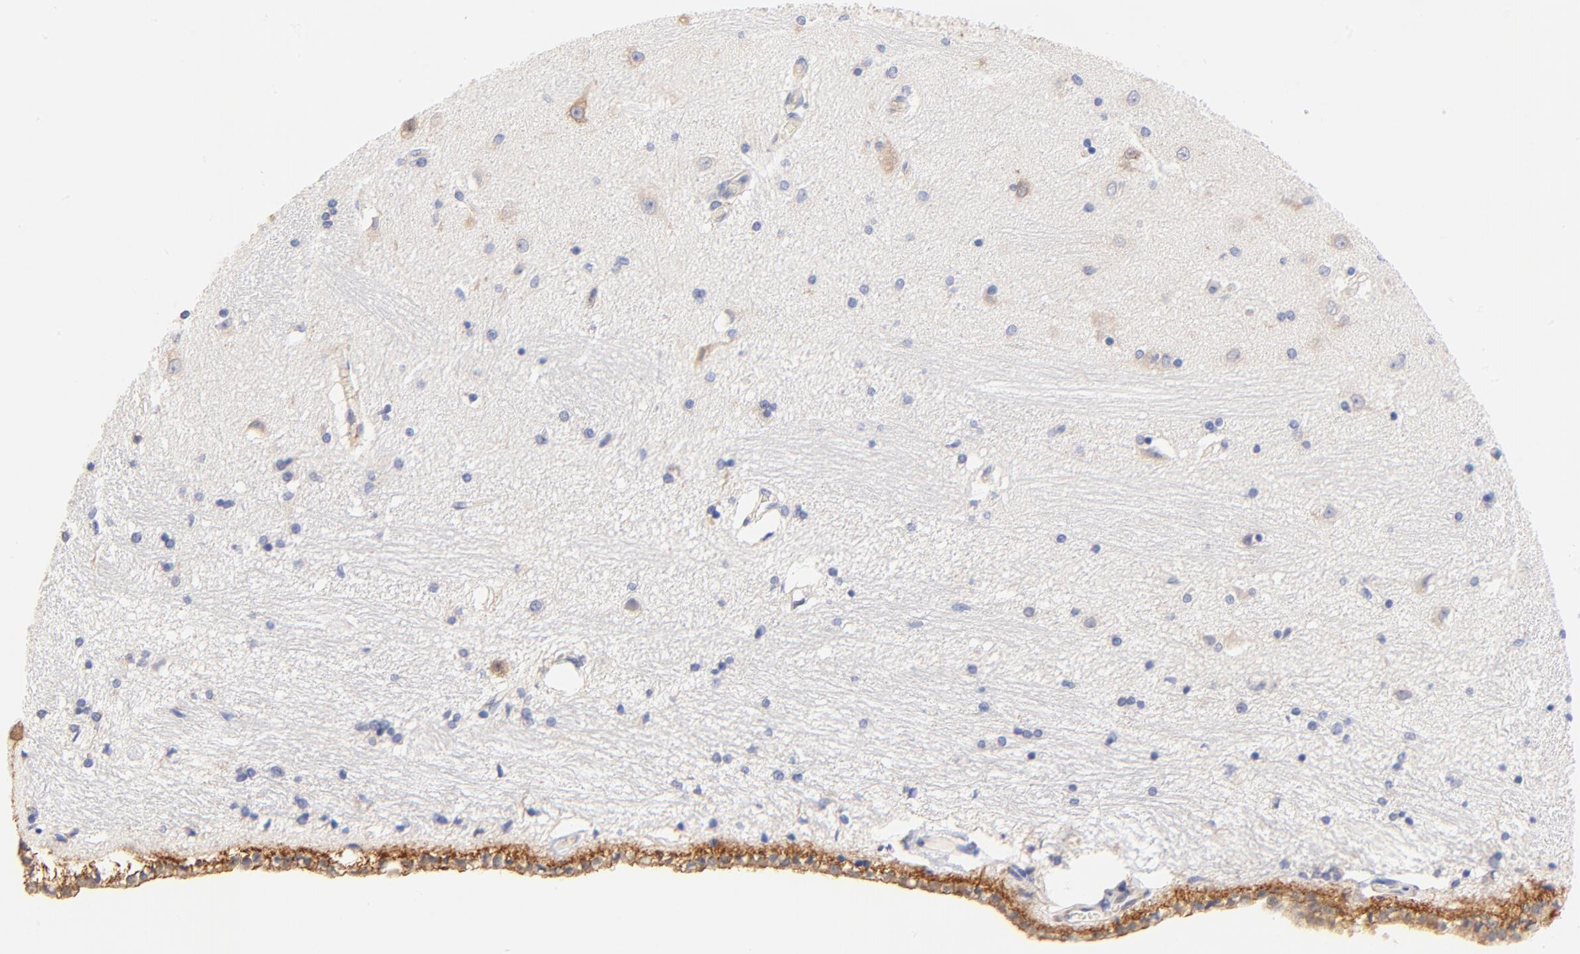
{"staining": {"intensity": "negative", "quantity": "none", "location": "none"}, "tissue": "hippocampus", "cell_type": "Glial cells", "image_type": "normal", "snomed": [{"axis": "morphology", "description": "Normal tissue, NOS"}, {"axis": "topography", "description": "Hippocampus"}], "caption": "Immunohistochemical staining of unremarkable human hippocampus displays no significant staining in glial cells.", "gene": "PTK7", "patient": {"sex": "female", "age": 54}}